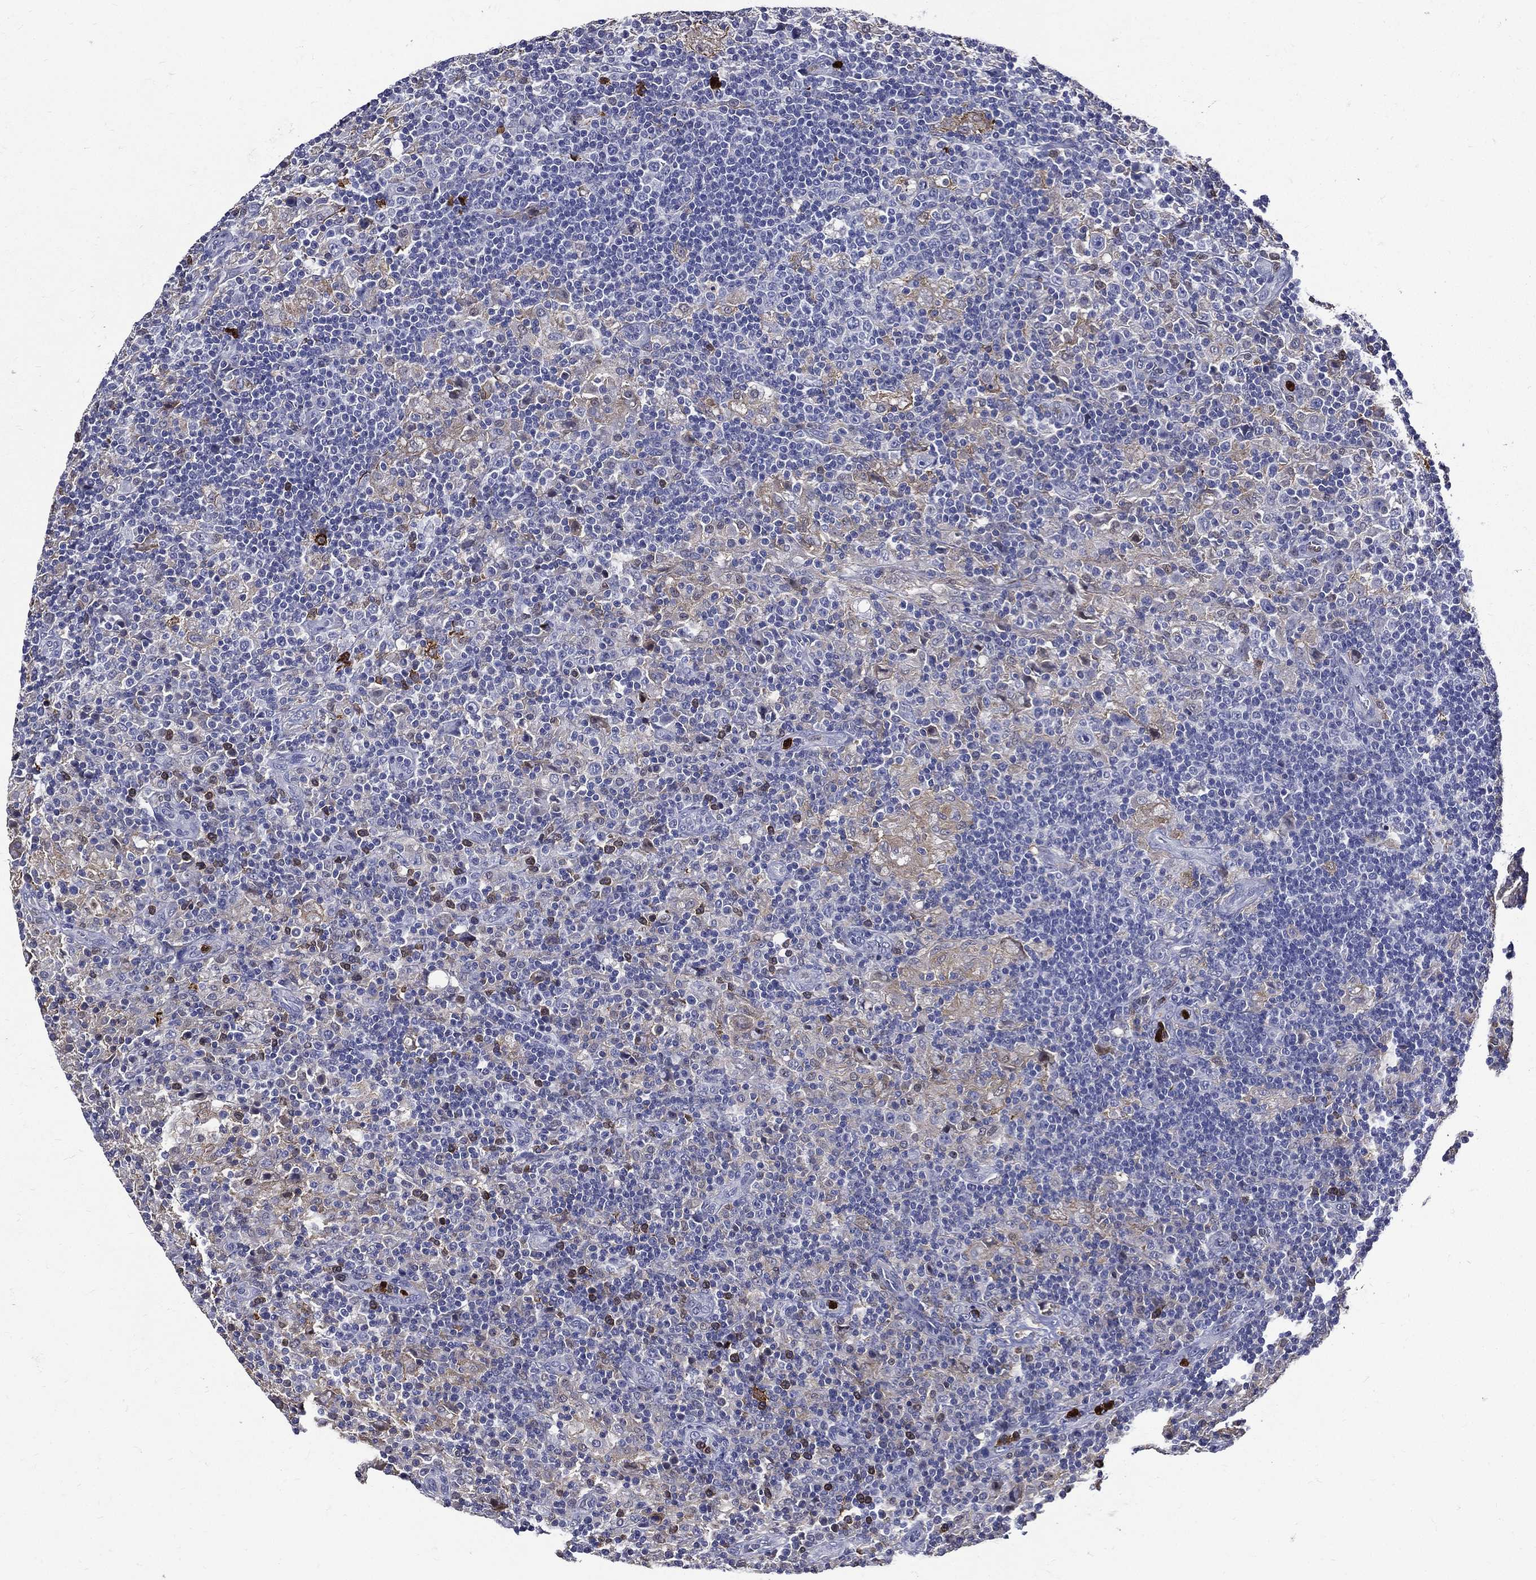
{"staining": {"intensity": "negative", "quantity": "none", "location": "none"}, "tissue": "lymphoma", "cell_type": "Tumor cells", "image_type": "cancer", "snomed": [{"axis": "morphology", "description": "Hodgkin's disease, NOS"}, {"axis": "topography", "description": "Lymph node"}], "caption": "This is a histopathology image of immunohistochemistry staining of lymphoma, which shows no staining in tumor cells.", "gene": "GPR171", "patient": {"sex": "male", "age": 70}}